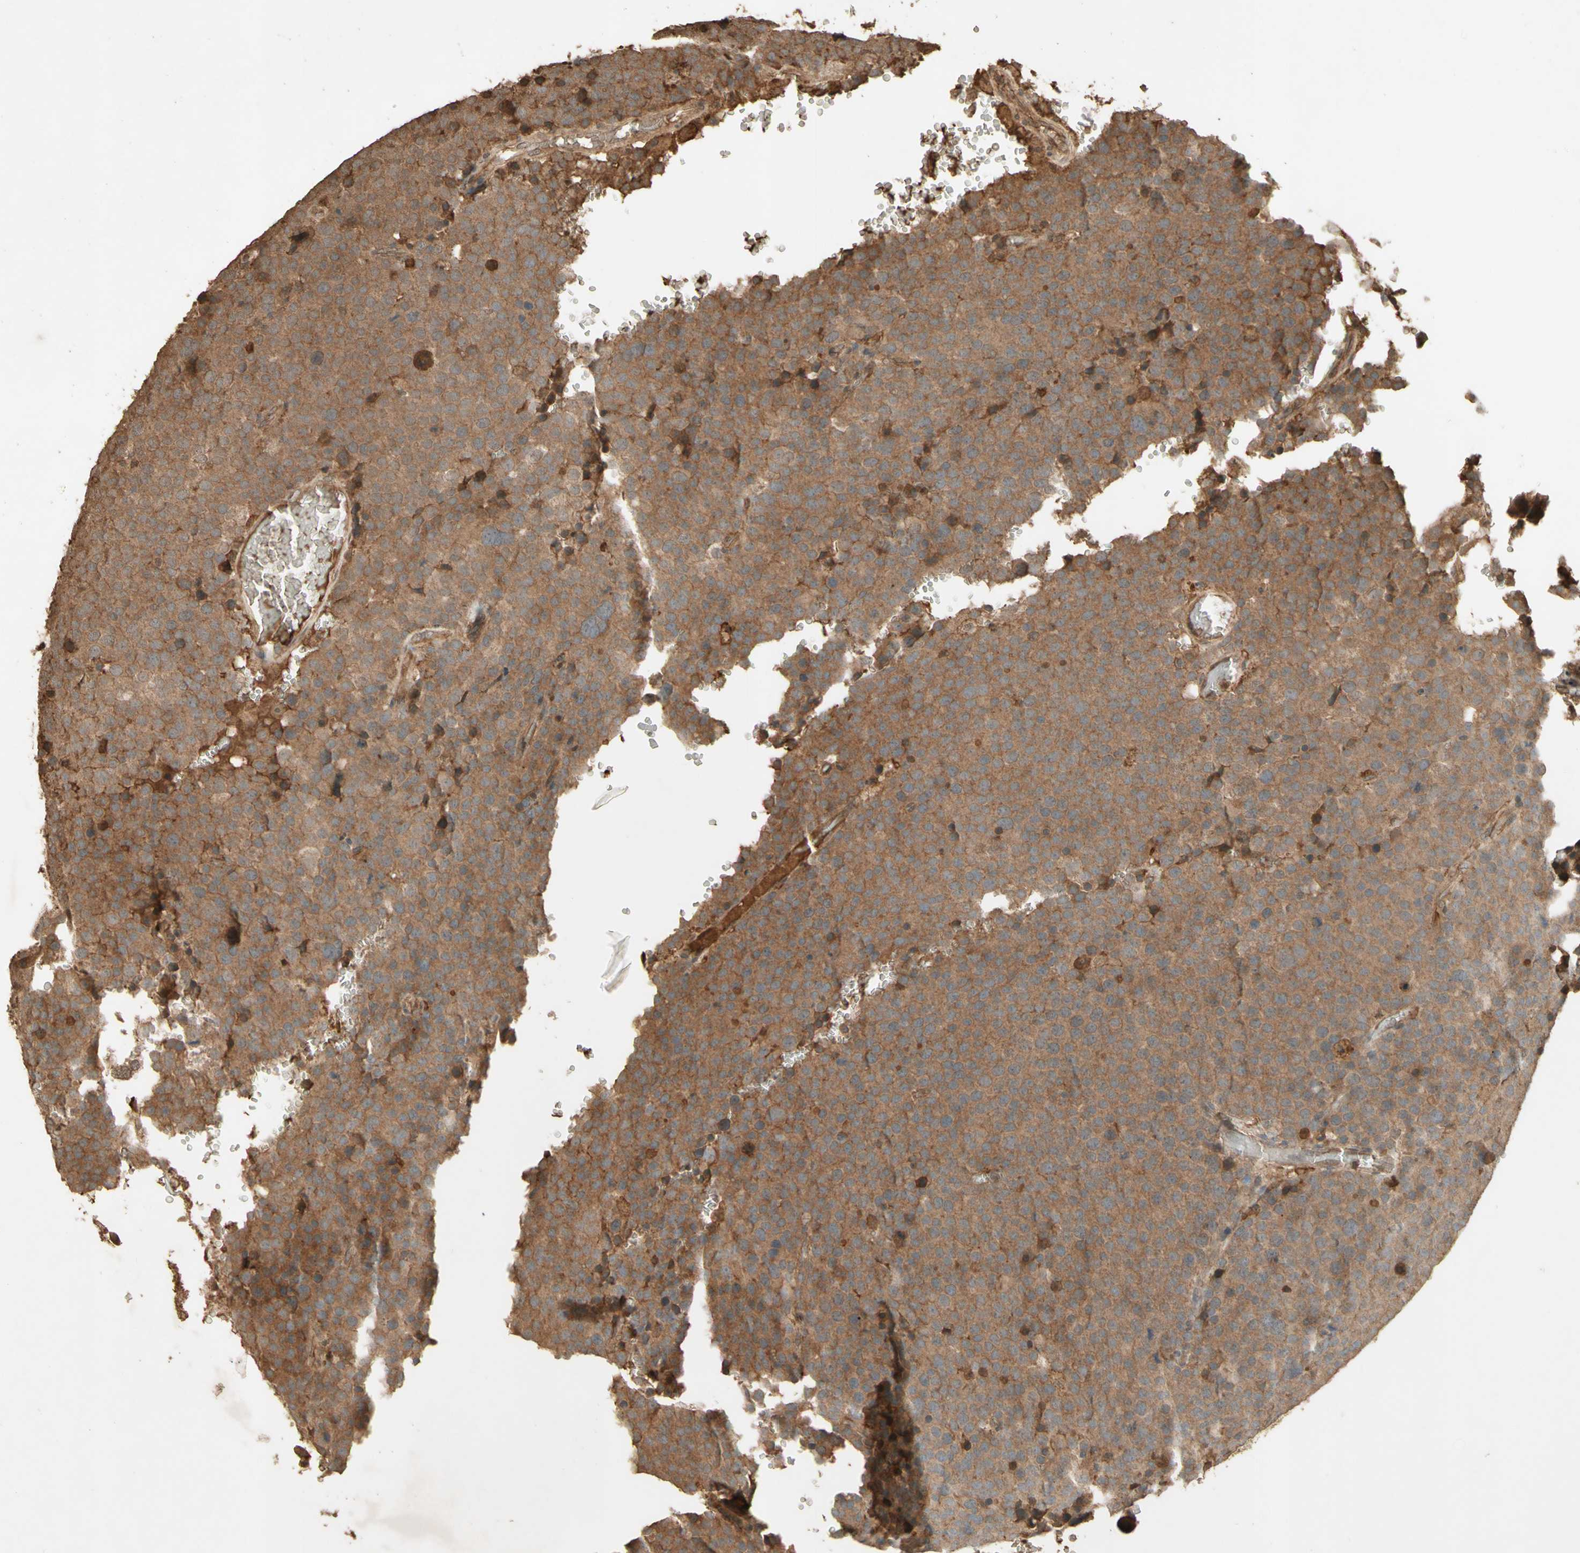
{"staining": {"intensity": "moderate", "quantity": ">75%", "location": "cytoplasmic/membranous"}, "tissue": "testis cancer", "cell_type": "Tumor cells", "image_type": "cancer", "snomed": [{"axis": "morphology", "description": "Seminoma, NOS"}, {"axis": "topography", "description": "Testis"}], "caption": "There is medium levels of moderate cytoplasmic/membranous positivity in tumor cells of testis cancer, as demonstrated by immunohistochemical staining (brown color).", "gene": "SMAD9", "patient": {"sex": "male", "age": 71}}